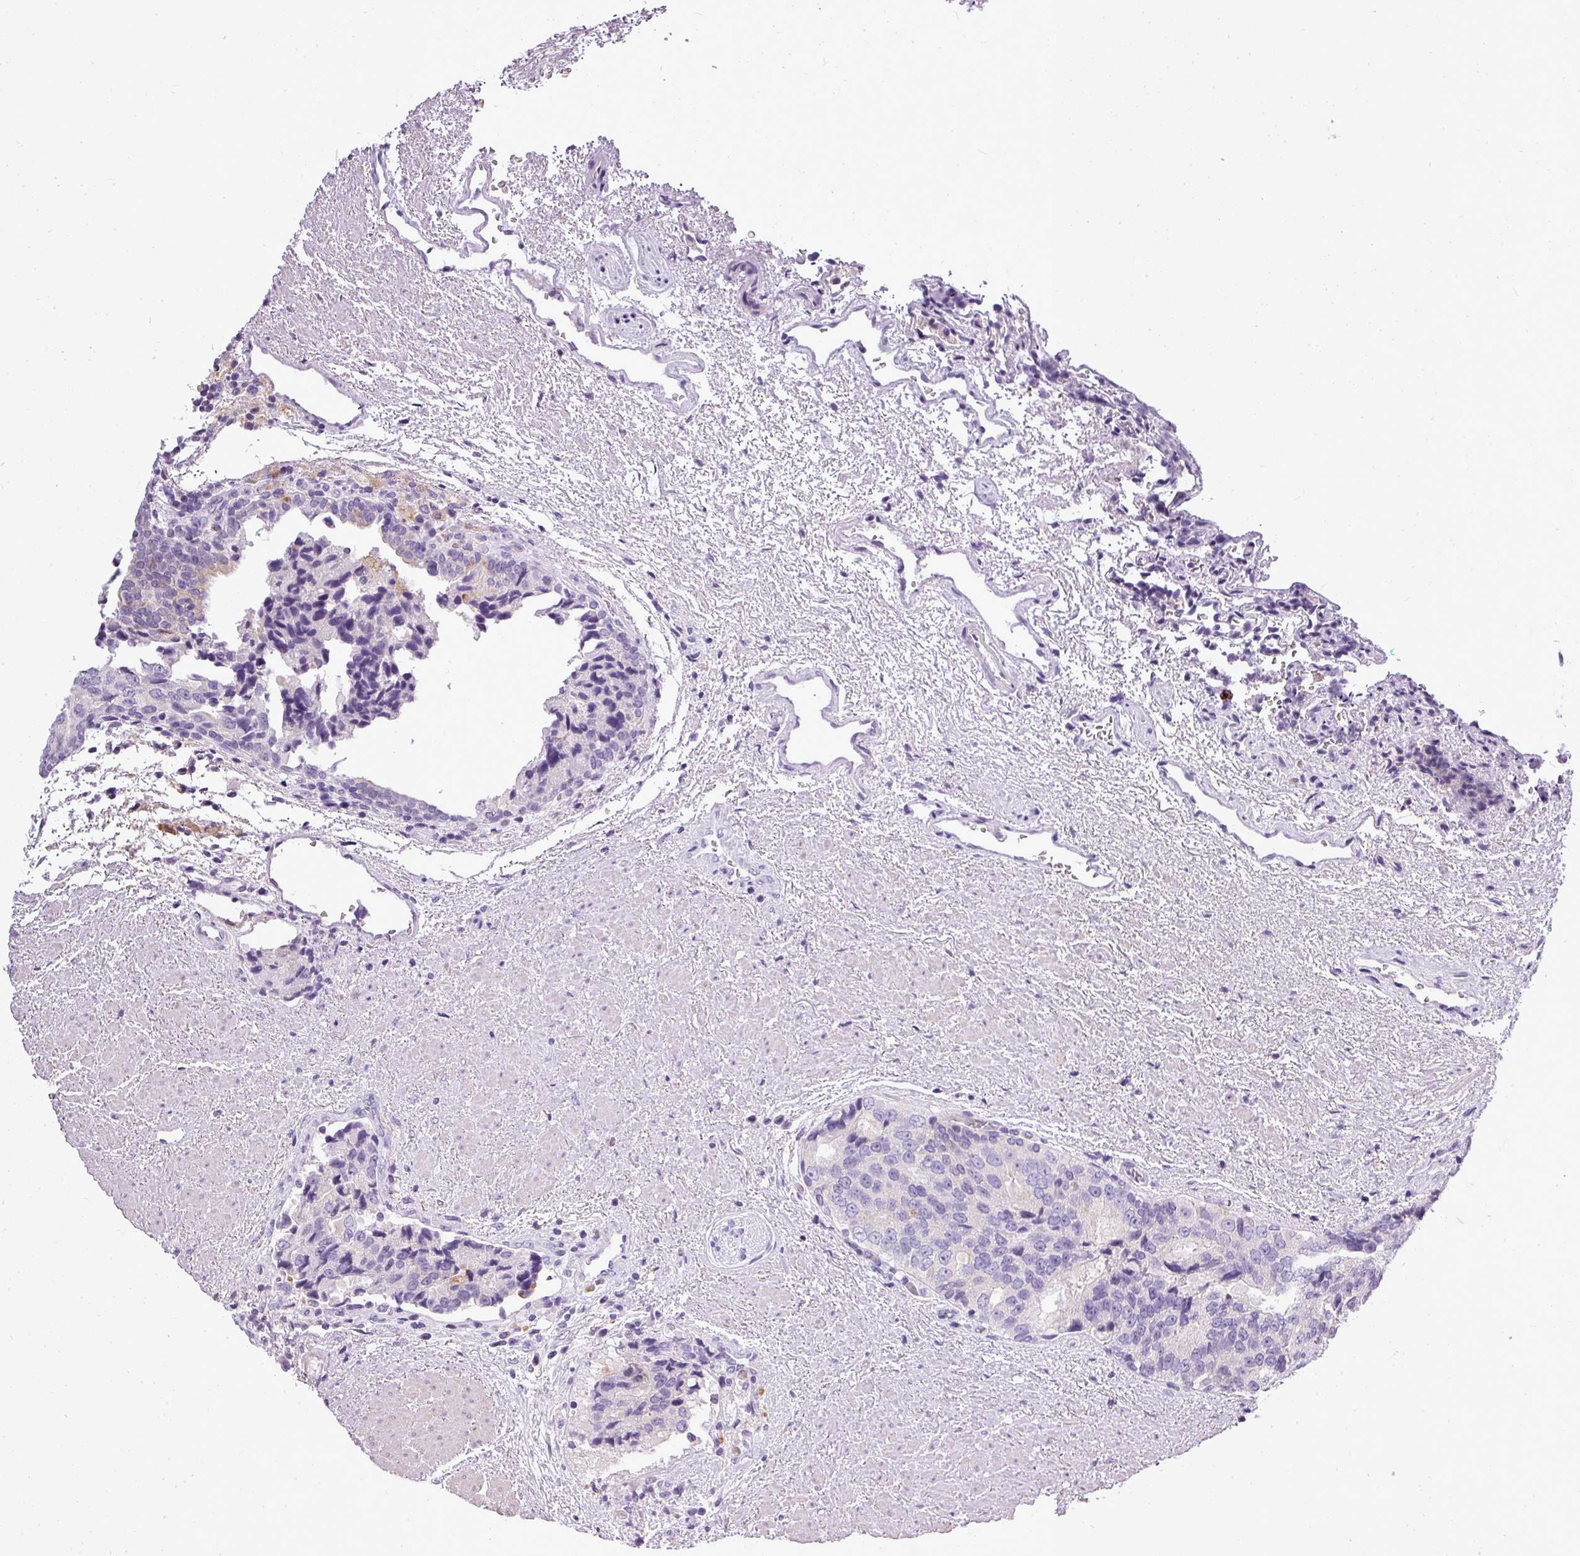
{"staining": {"intensity": "negative", "quantity": "none", "location": "none"}, "tissue": "prostate cancer", "cell_type": "Tumor cells", "image_type": "cancer", "snomed": [{"axis": "morphology", "description": "Adenocarcinoma, High grade"}, {"axis": "topography", "description": "Prostate"}], "caption": "Immunohistochemistry of prostate cancer (adenocarcinoma (high-grade)) exhibits no staining in tumor cells. (DAB (3,3'-diaminobenzidine) IHC visualized using brightfield microscopy, high magnification).", "gene": "ATP6V1D", "patient": {"sex": "male", "age": 70}}